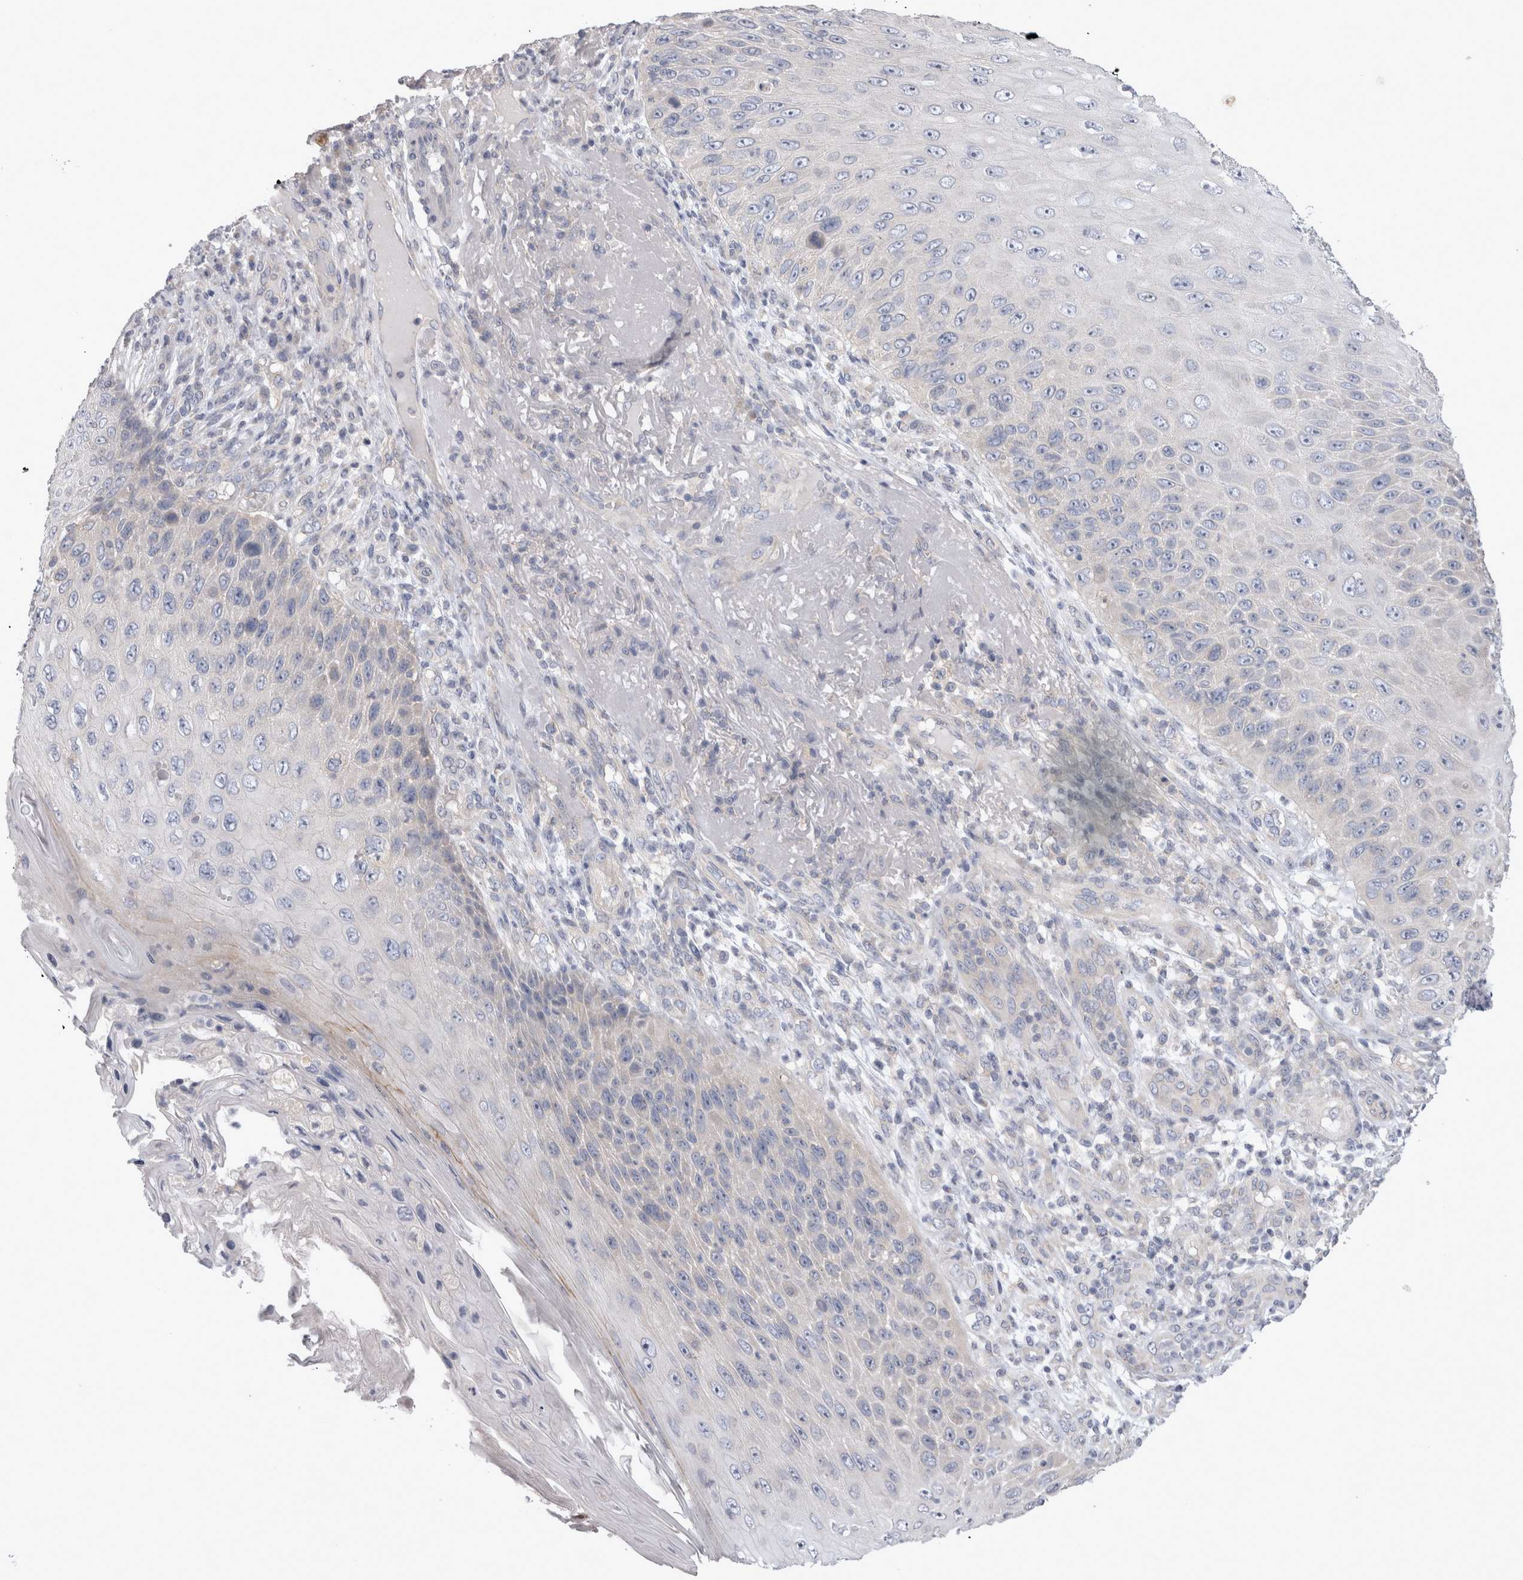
{"staining": {"intensity": "negative", "quantity": "none", "location": "none"}, "tissue": "skin cancer", "cell_type": "Tumor cells", "image_type": "cancer", "snomed": [{"axis": "morphology", "description": "Squamous cell carcinoma, NOS"}, {"axis": "topography", "description": "Skin"}], "caption": "Tumor cells show no significant protein positivity in skin cancer (squamous cell carcinoma).", "gene": "LRRC40", "patient": {"sex": "female", "age": 88}}